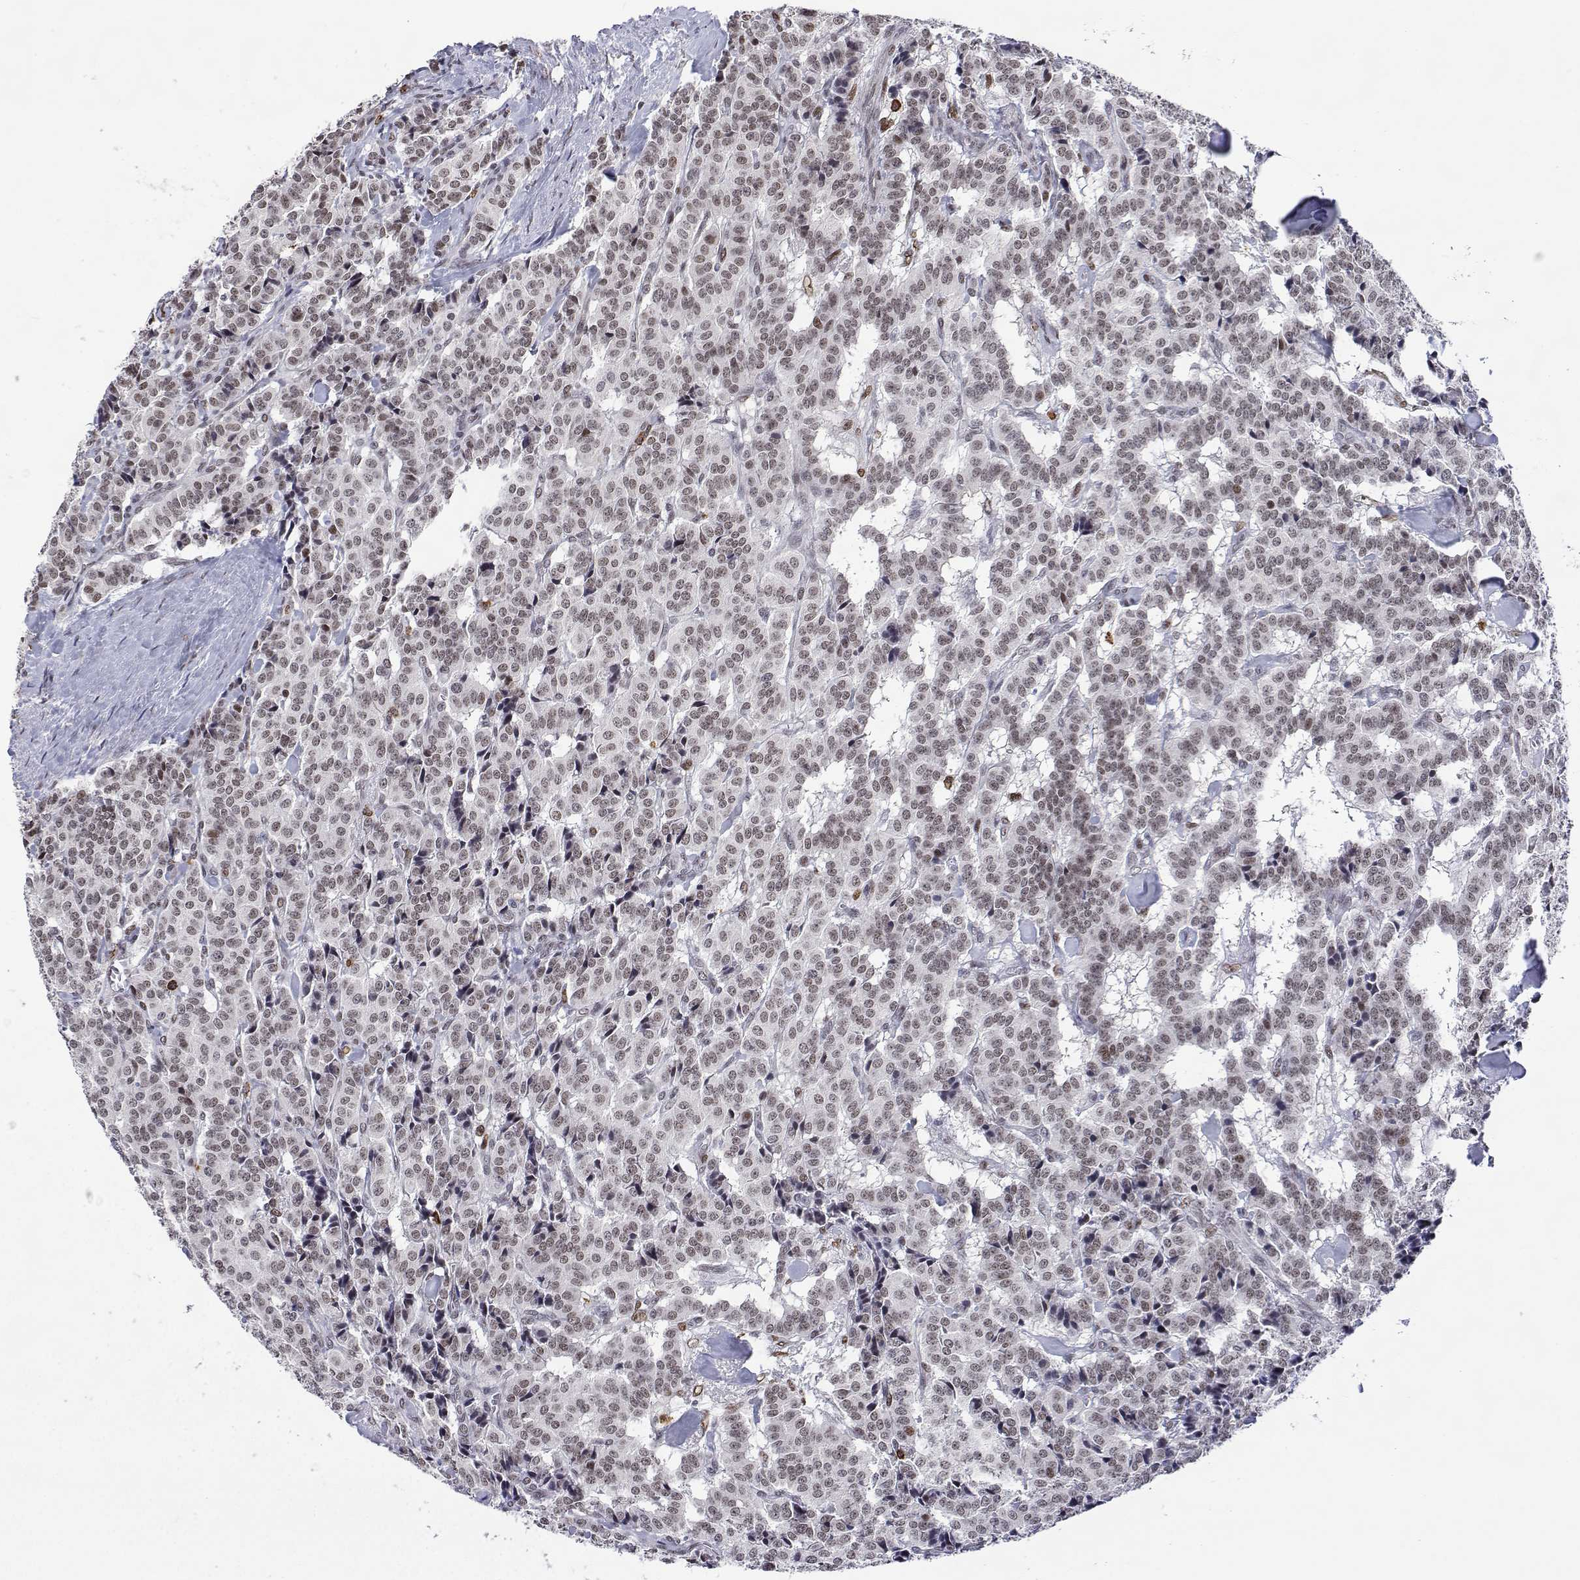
{"staining": {"intensity": "weak", "quantity": ">75%", "location": "nuclear"}, "tissue": "carcinoid", "cell_type": "Tumor cells", "image_type": "cancer", "snomed": [{"axis": "morphology", "description": "Normal tissue, NOS"}, {"axis": "morphology", "description": "Carcinoid, malignant, NOS"}, {"axis": "topography", "description": "Lung"}], "caption": "Human malignant carcinoid stained with a protein marker shows weak staining in tumor cells.", "gene": "XPC", "patient": {"sex": "female", "age": 46}}